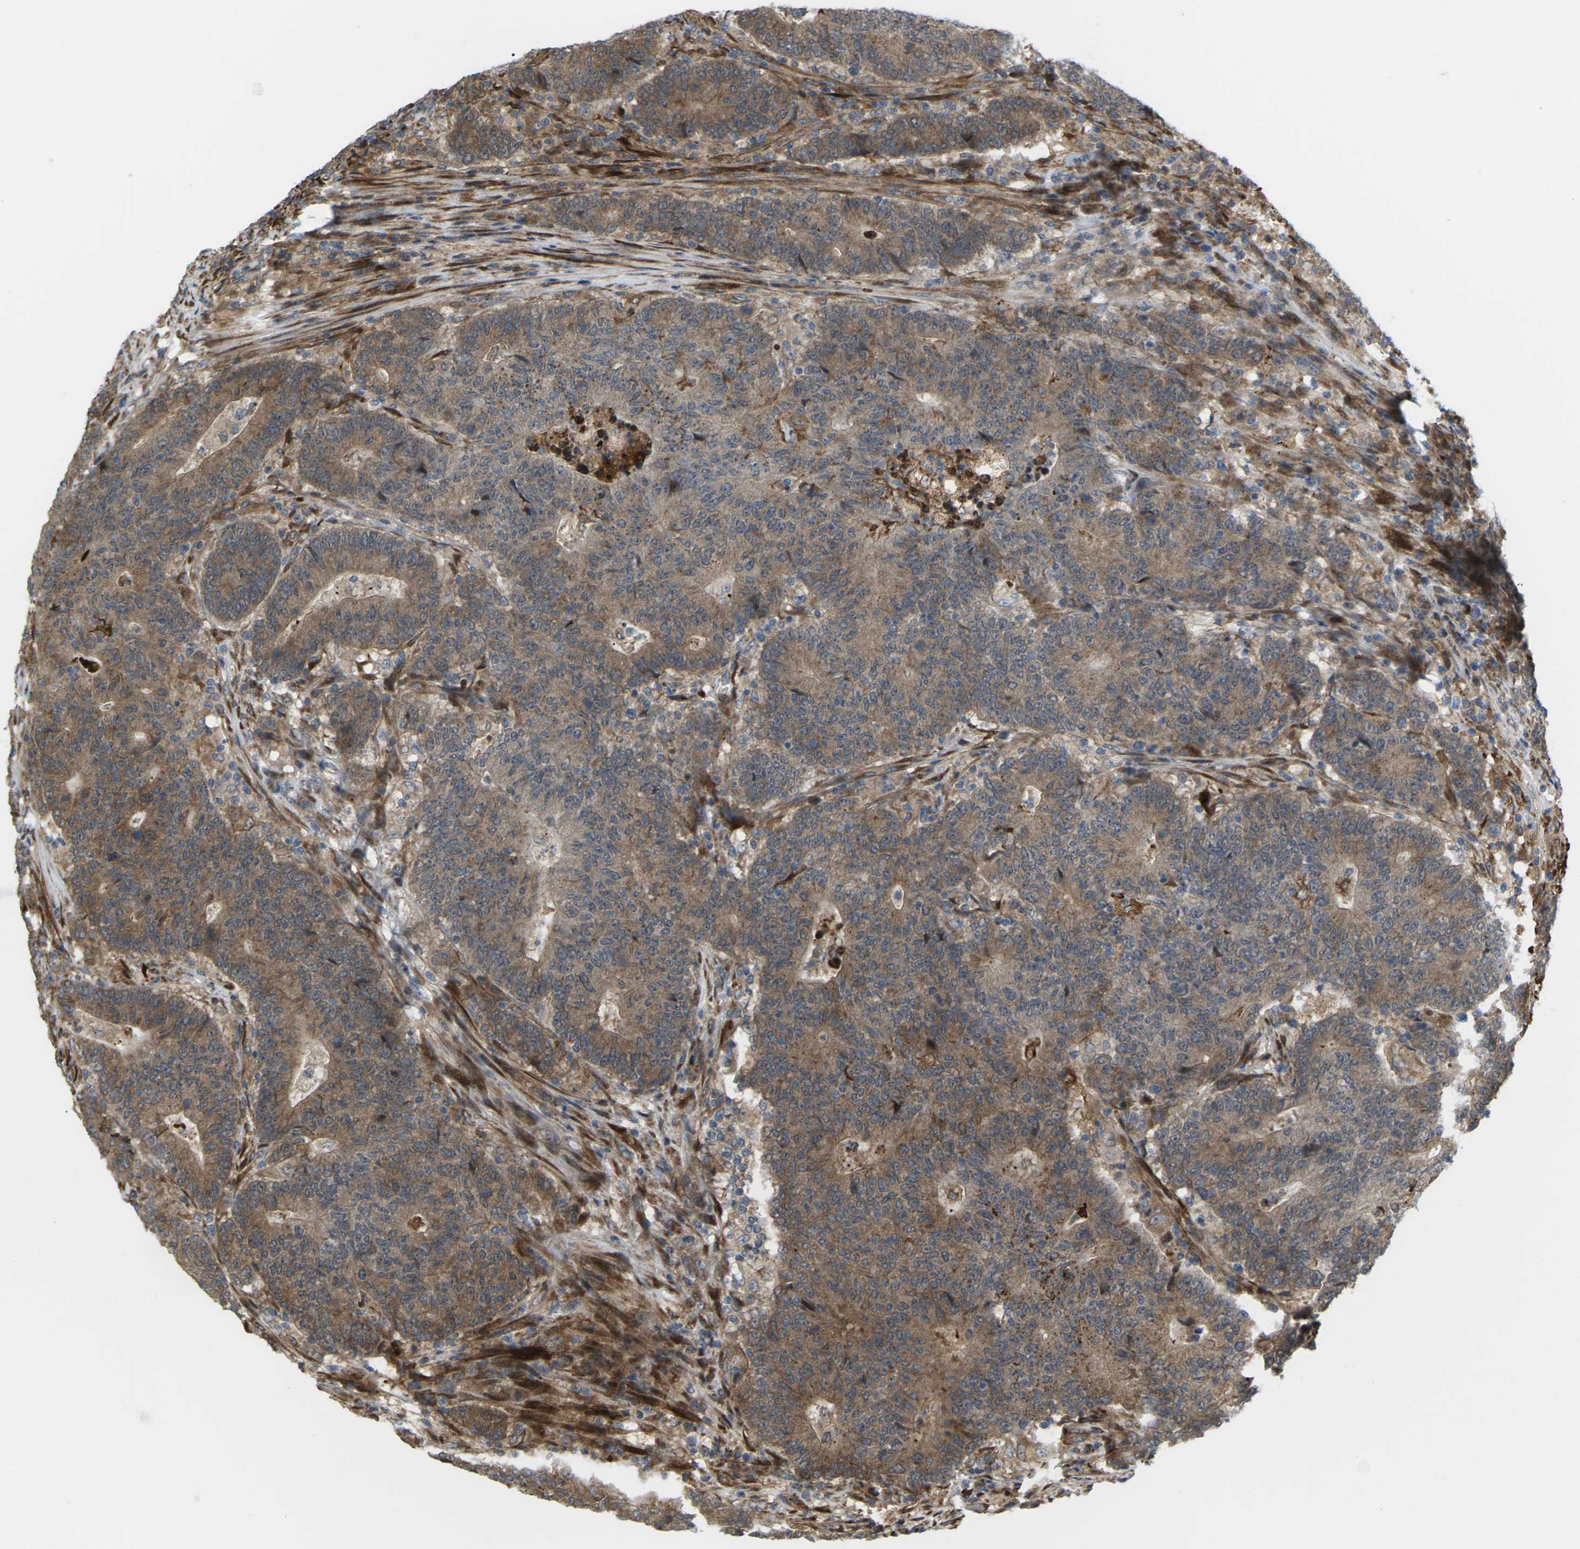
{"staining": {"intensity": "moderate", "quantity": ">75%", "location": "cytoplasmic/membranous"}, "tissue": "colorectal cancer", "cell_type": "Tumor cells", "image_type": "cancer", "snomed": [{"axis": "morphology", "description": "Normal tissue, NOS"}, {"axis": "morphology", "description": "Adenocarcinoma, NOS"}, {"axis": "topography", "description": "Colon"}], "caption": "An image of colorectal adenocarcinoma stained for a protein shows moderate cytoplasmic/membranous brown staining in tumor cells. (Stains: DAB in brown, nuclei in blue, Microscopy: brightfield microscopy at high magnification).", "gene": "ROBO1", "patient": {"sex": "female", "age": 75}}